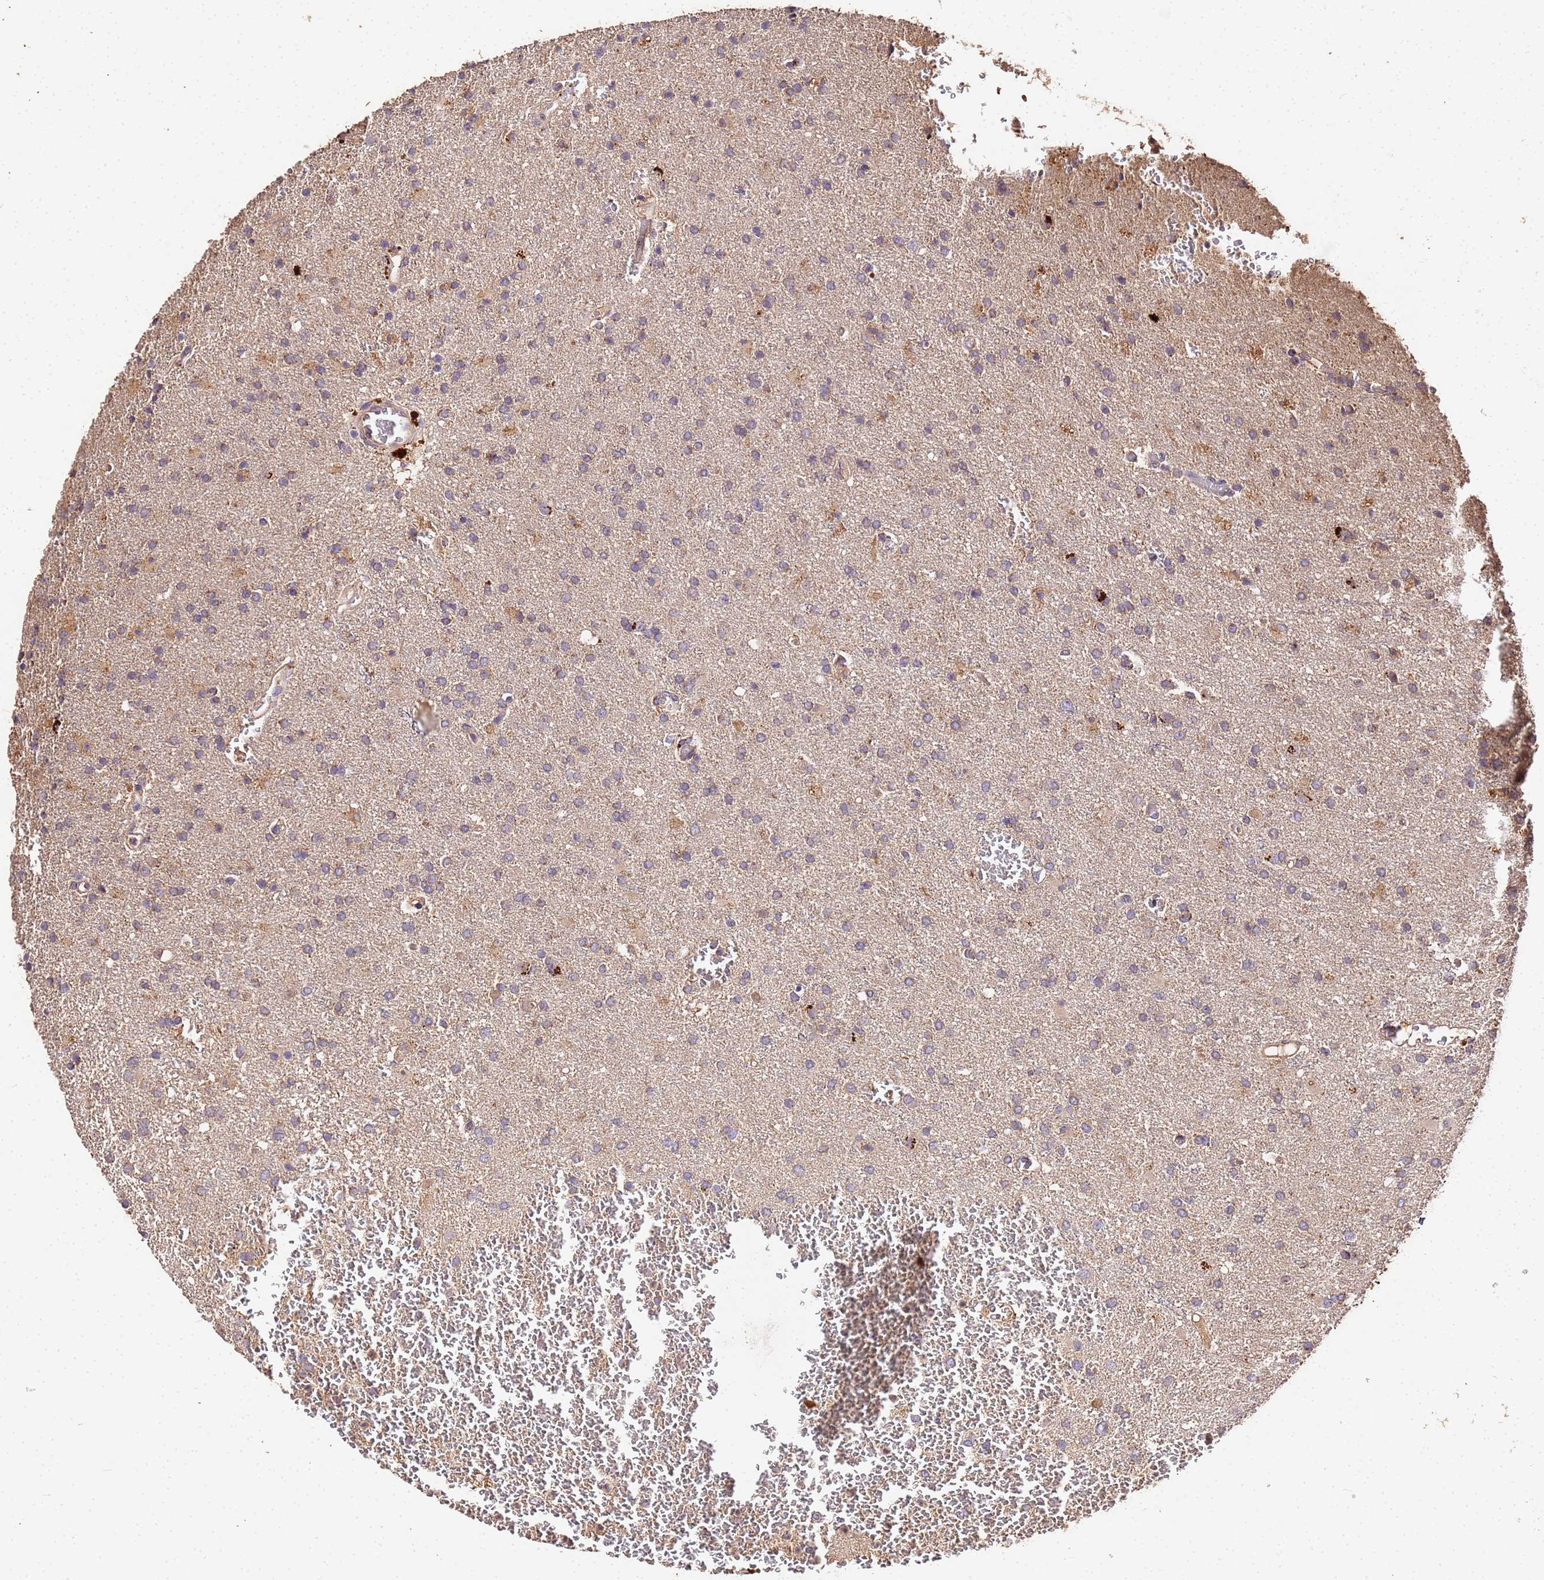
{"staining": {"intensity": "weak", "quantity": ">75%", "location": "cytoplasmic/membranous"}, "tissue": "glioma", "cell_type": "Tumor cells", "image_type": "cancer", "snomed": [{"axis": "morphology", "description": "Glioma, malignant, High grade"}, {"axis": "topography", "description": "Brain"}], "caption": "This image shows high-grade glioma (malignant) stained with immunohistochemistry (IHC) to label a protein in brown. The cytoplasmic/membranous of tumor cells show weak positivity for the protein. Nuclei are counter-stained blue.", "gene": "MTERF1", "patient": {"sex": "female", "age": 74}}